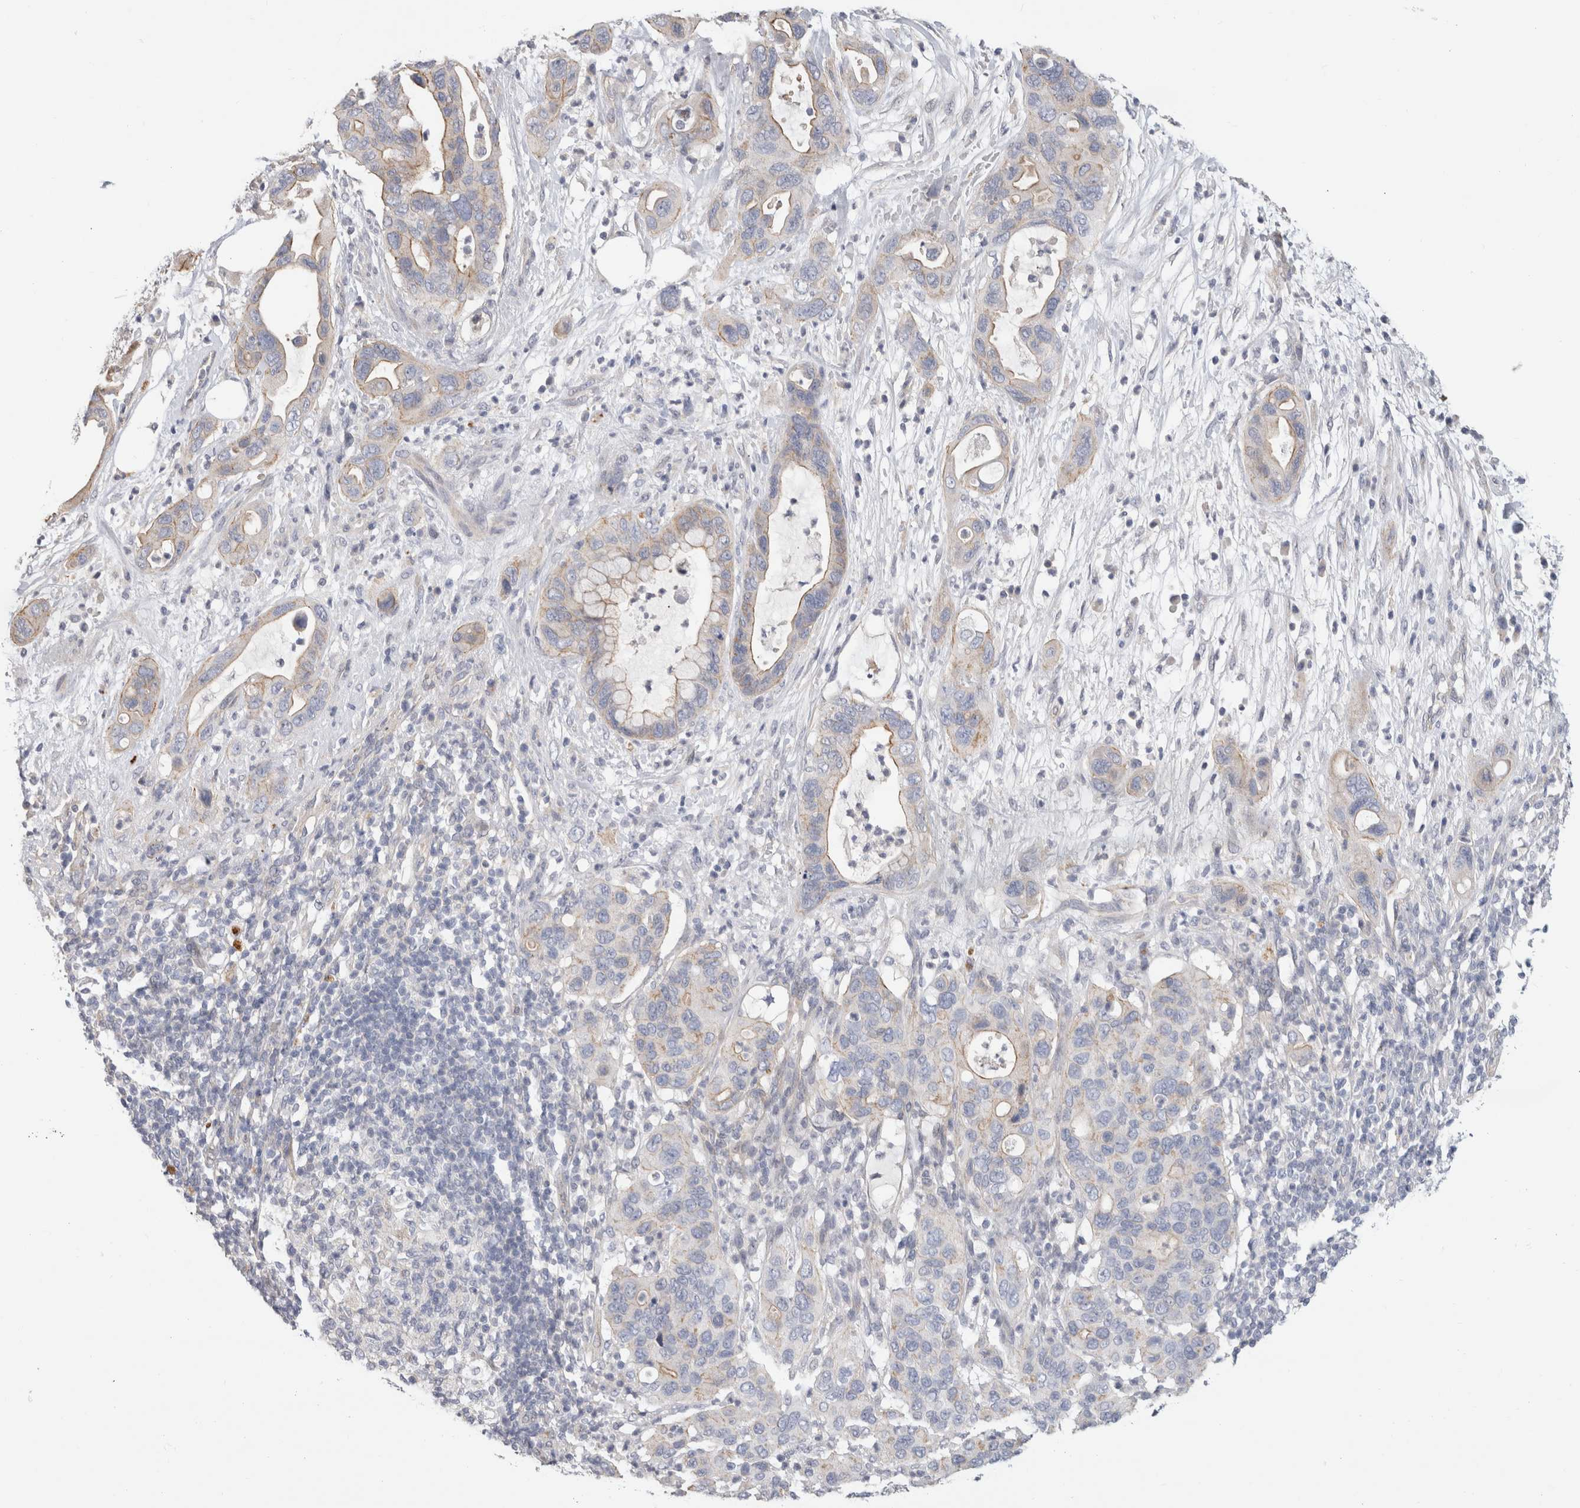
{"staining": {"intensity": "weak", "quantity": "25%-75%", "location": "cytoplasmic/membranous"}, "tissue": "pancreatic cancer", "cell_type": "Tumor cells", "image_type": "cancer", "snomed": [{"axis": "morphology", "description": "Adenocarcinoma, NOS"}, {"axis": "topography", "description": "Pancreas"}], "caption": "IHC of human pancreatic adenocarcinoma demonstrates low levels of weak cytoplasmic/membranous staining in approximately 25%-75% of tumor cells.", "gene": "AFP", "patient": {"sex": "female", "age": 71}}